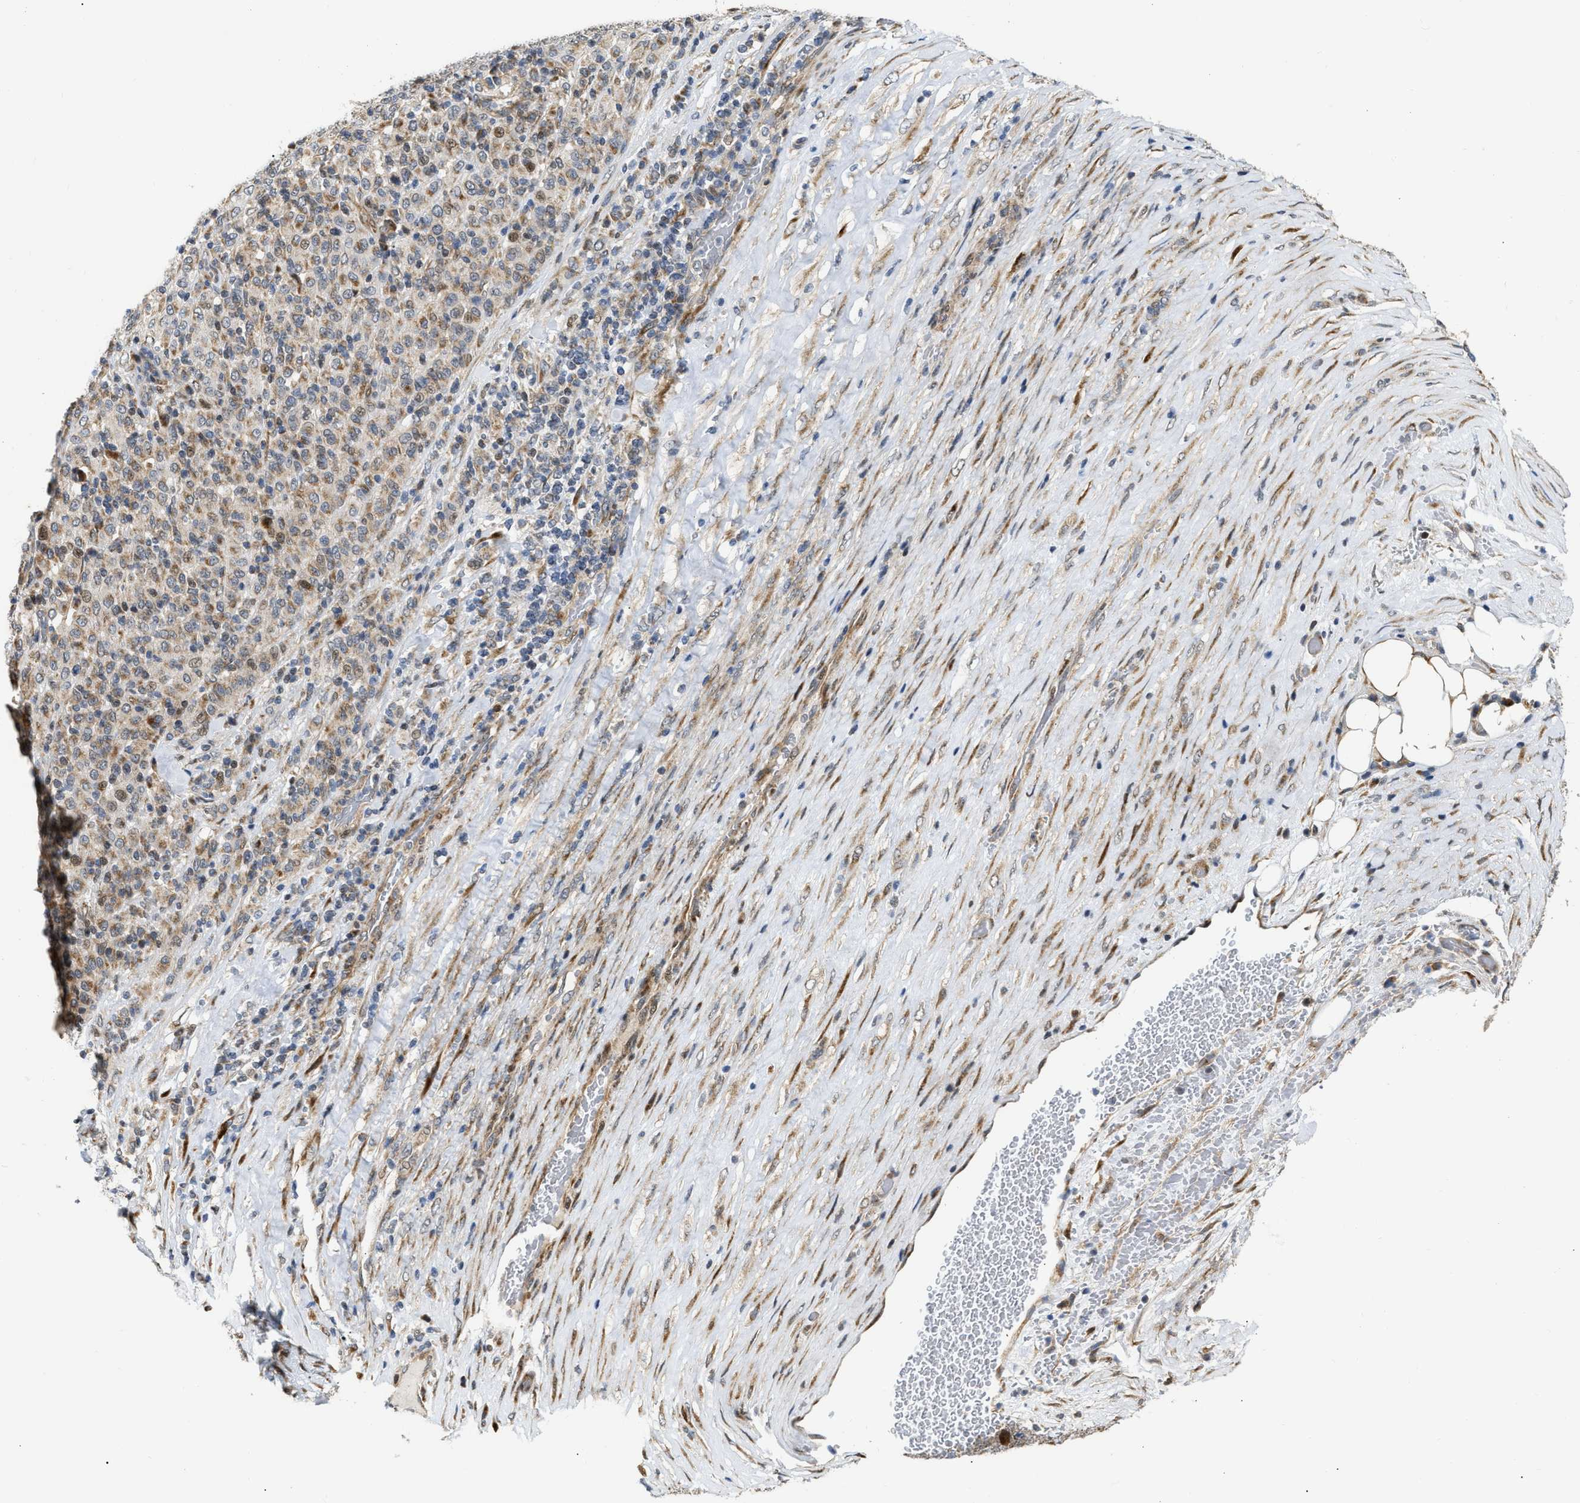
{"staining": {"intensity": "weak", "quantity": ">75%", "location": "cytoplasmic/membranous"}, "tissue": "melanoma", "cell_type": "Tumor cells", "image_type": "cancer", "snomed": [{"axis": "morphology", "description": "Malignant melanoma, Metastatic site"}, {"axis": "topography", "description": "Pancreas"}], "caption": "Malignant melanoma (metastatic site) stained with immunohistochemistry (IHC) displays weak cytoplasmic/membranous positivity in approximately >75% of tumor cells. (DAB (3,3'-diaminobenzidine) IHC, brown staining for protein, blue staining for nuclei).", "gene": "DEPTOR", "patient": {"sex": "female", "age": 30}}